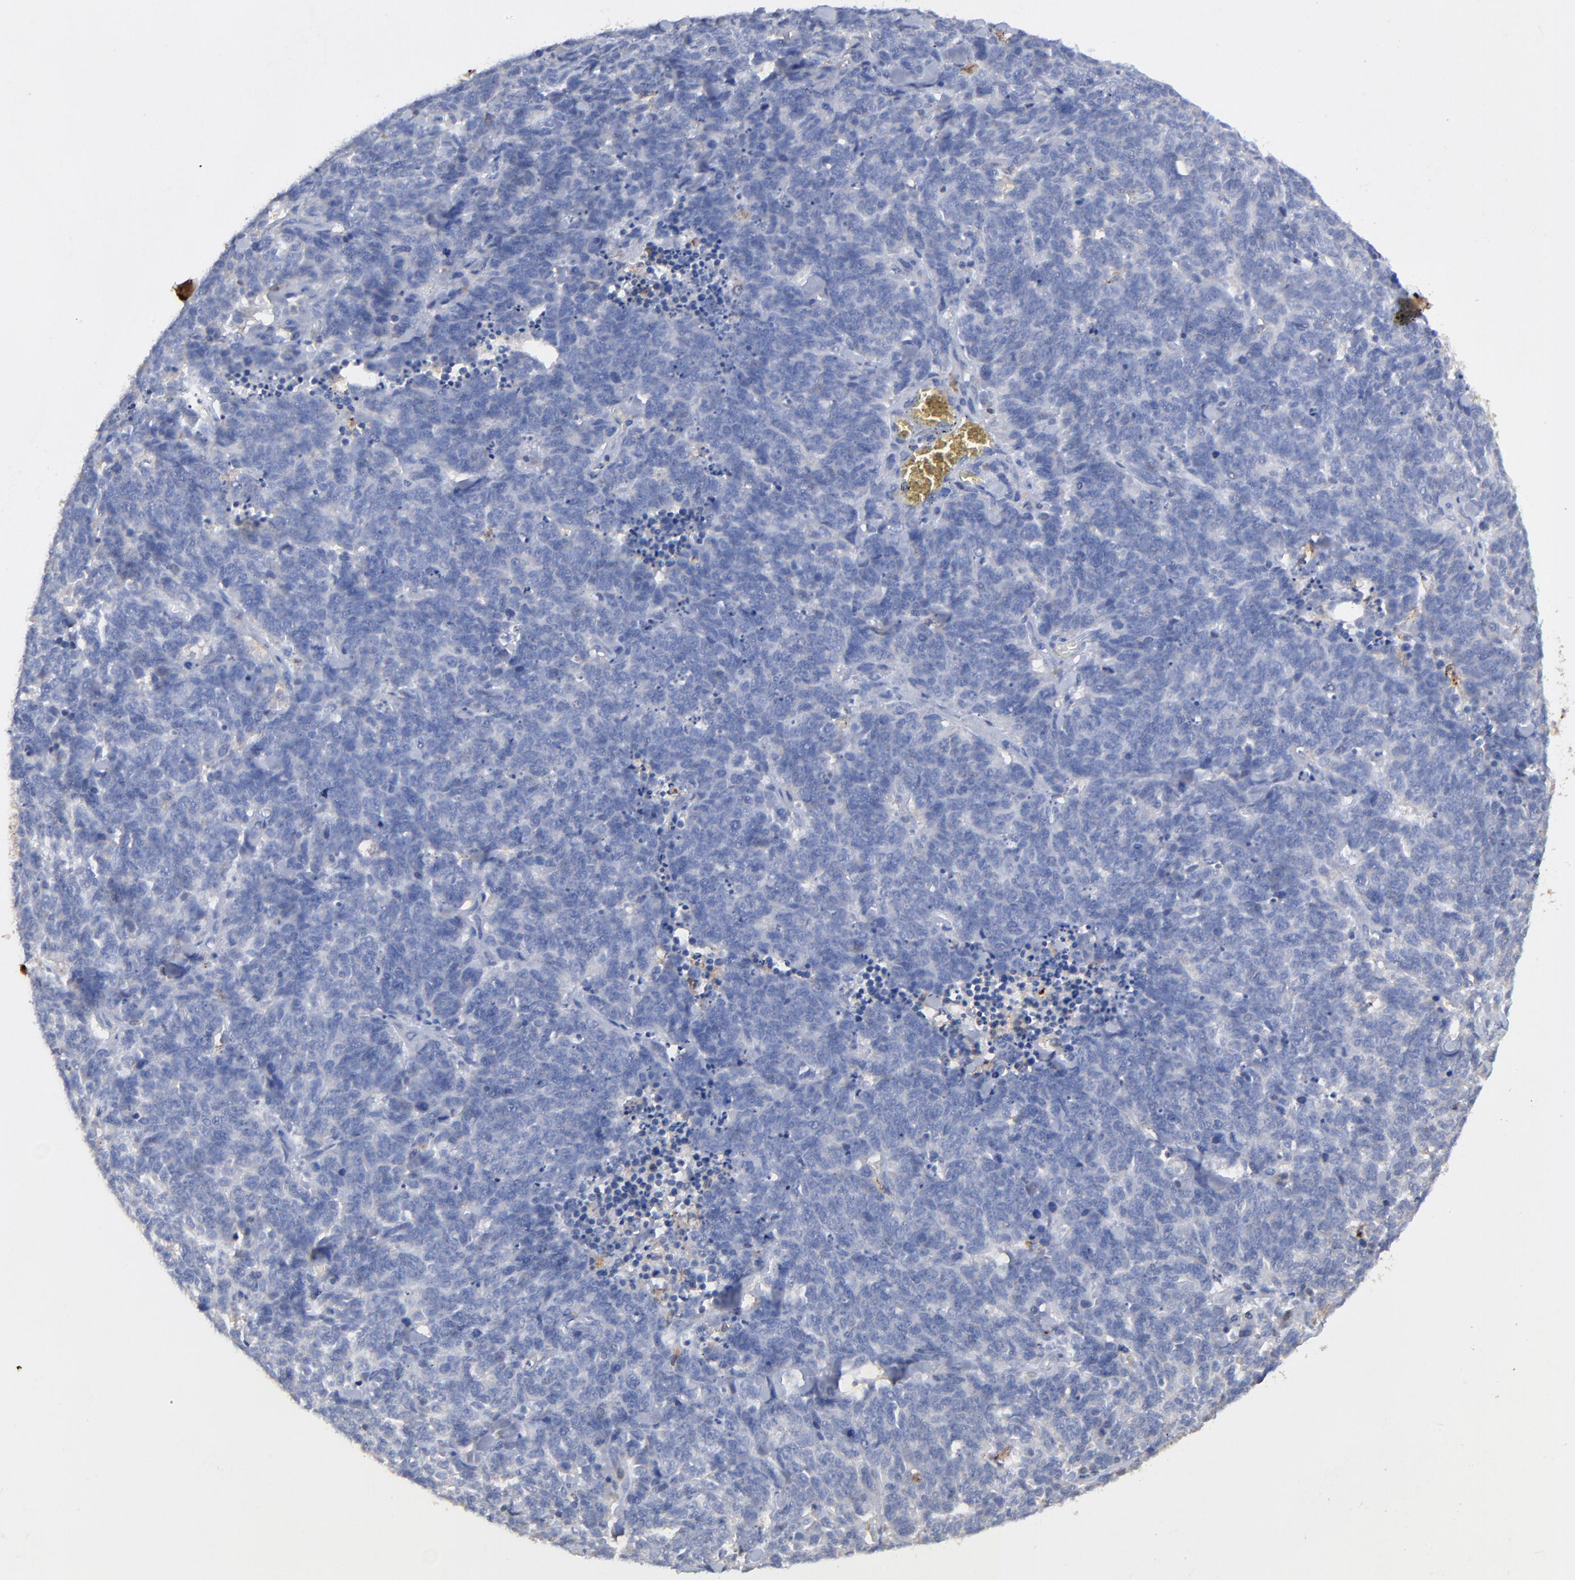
{"staining": {"intensity": "weak", "quantity": "<25%", "location": "cytoplasmic/membranous"}, "tissue": "lung cancer", "cell_type": "Tumor cells", "image_type": "cancer", "snomed": [{"axis": "morphology", "description": "Neoplasm, malignant, NOS"}, {"axis": "topography", "description": "Lung"}], "caption": "Photomicrograph shows no protein staining in tumor cells of lung neoplasm (malignant) tissue.", "gene": "LGALS3", "patient": {"sex": "female", "age": 58}}